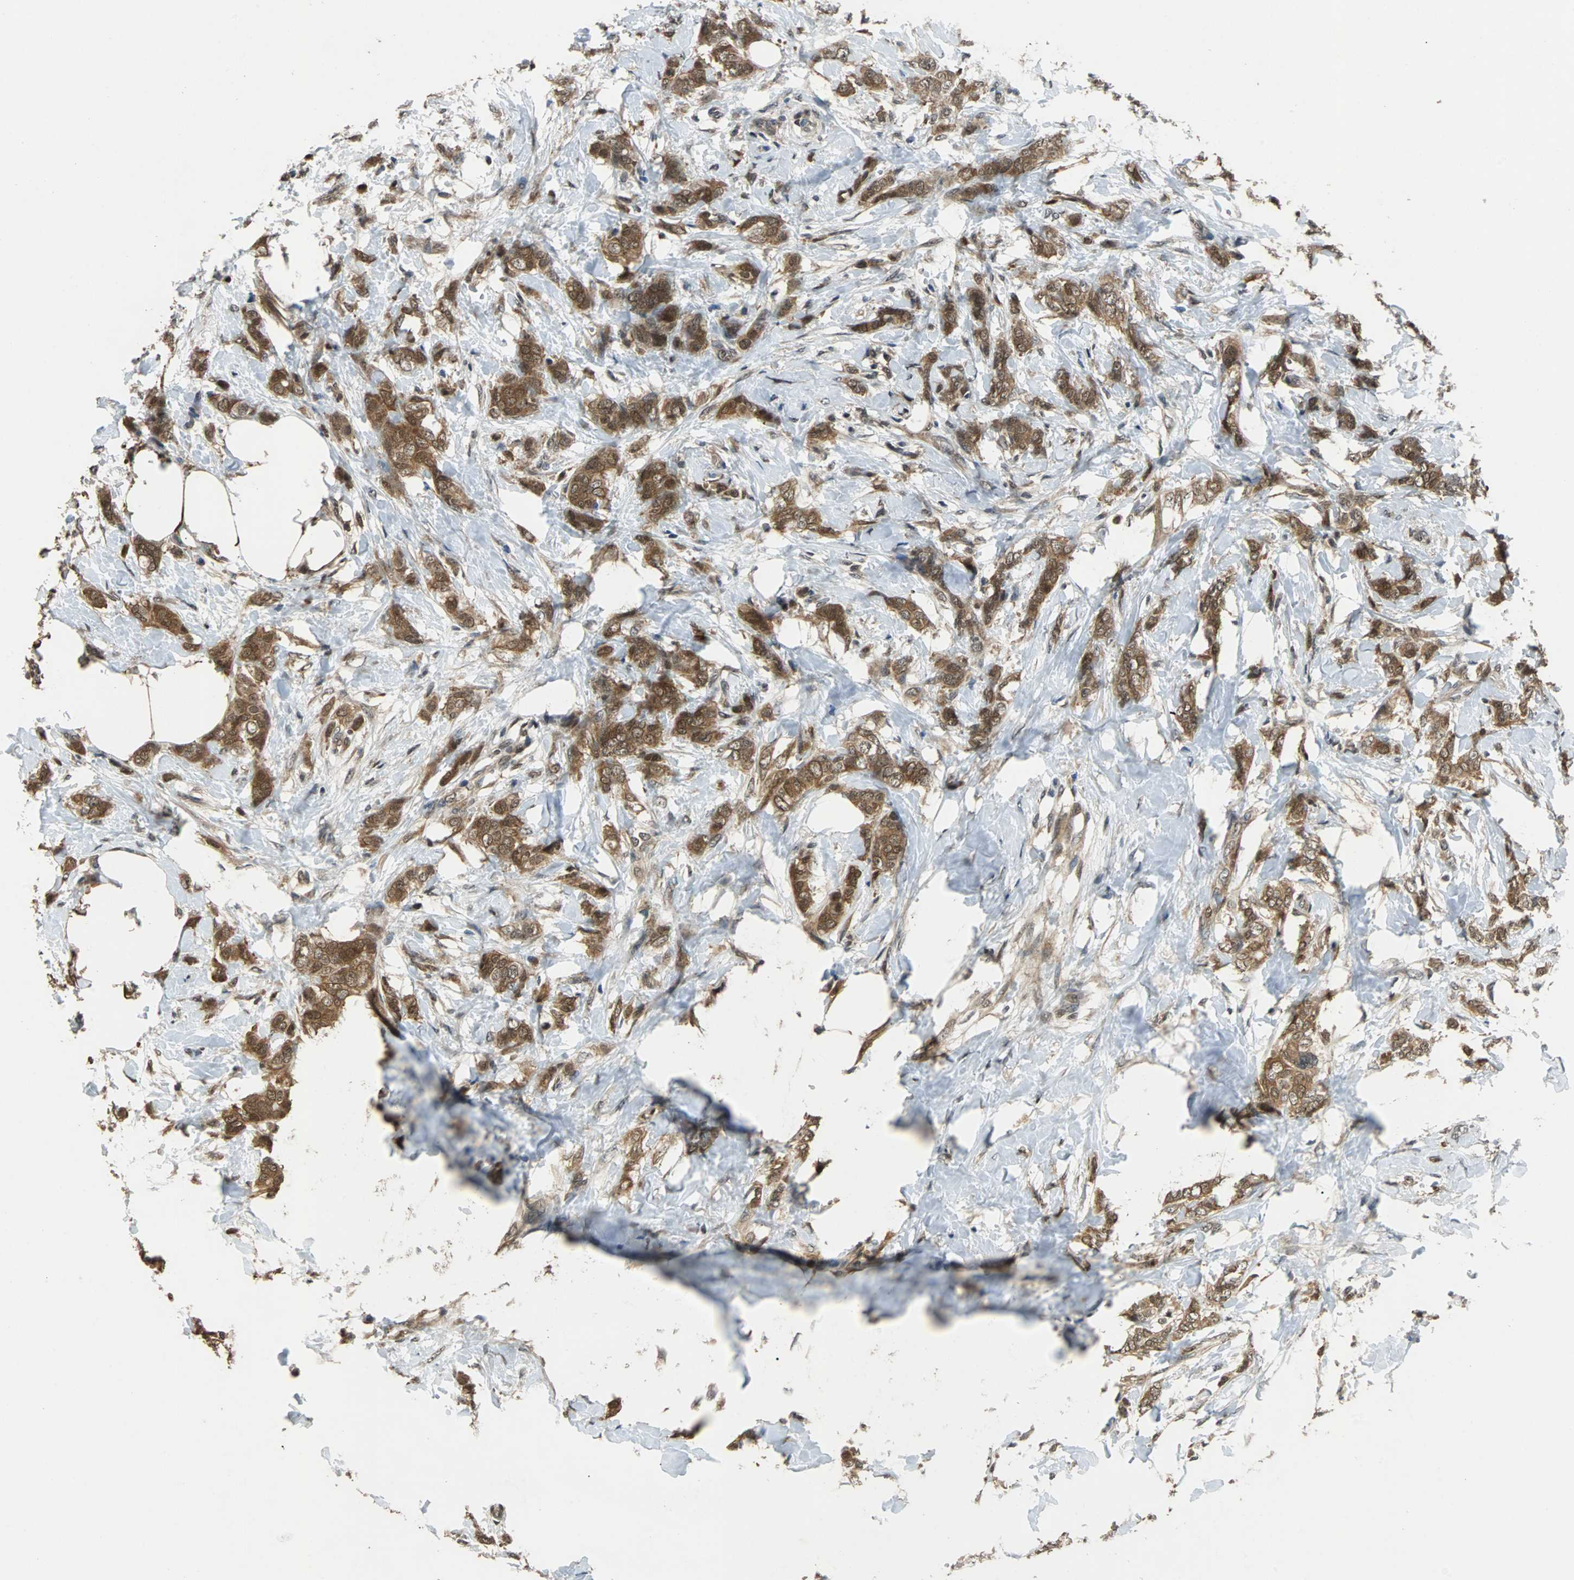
{"staining": {"intensity": "strong", "quantity": ">75%", "location": "cytoplasmic/membranous,nuclear"}, "tissue": "breast cancer", "cell_type": "Tumor cells", "image_type": "cancer", "snomed": [{"axis": "morphology", "description": "Lobular carcinoma, in situ"}, {"axis": "morphology", "description": "Lobular carcinoma"}, {"axis": "topography", "description": "Breast"}], "caption": "A high amount of strong cytoplasmic/membranous and nuclear staining is appreciated in approximately >75% of tumor cells in lobular carcinoma (breast) tissue.", "gene": "PRDX6", "patient": {"sex": "female", "age": 41}}